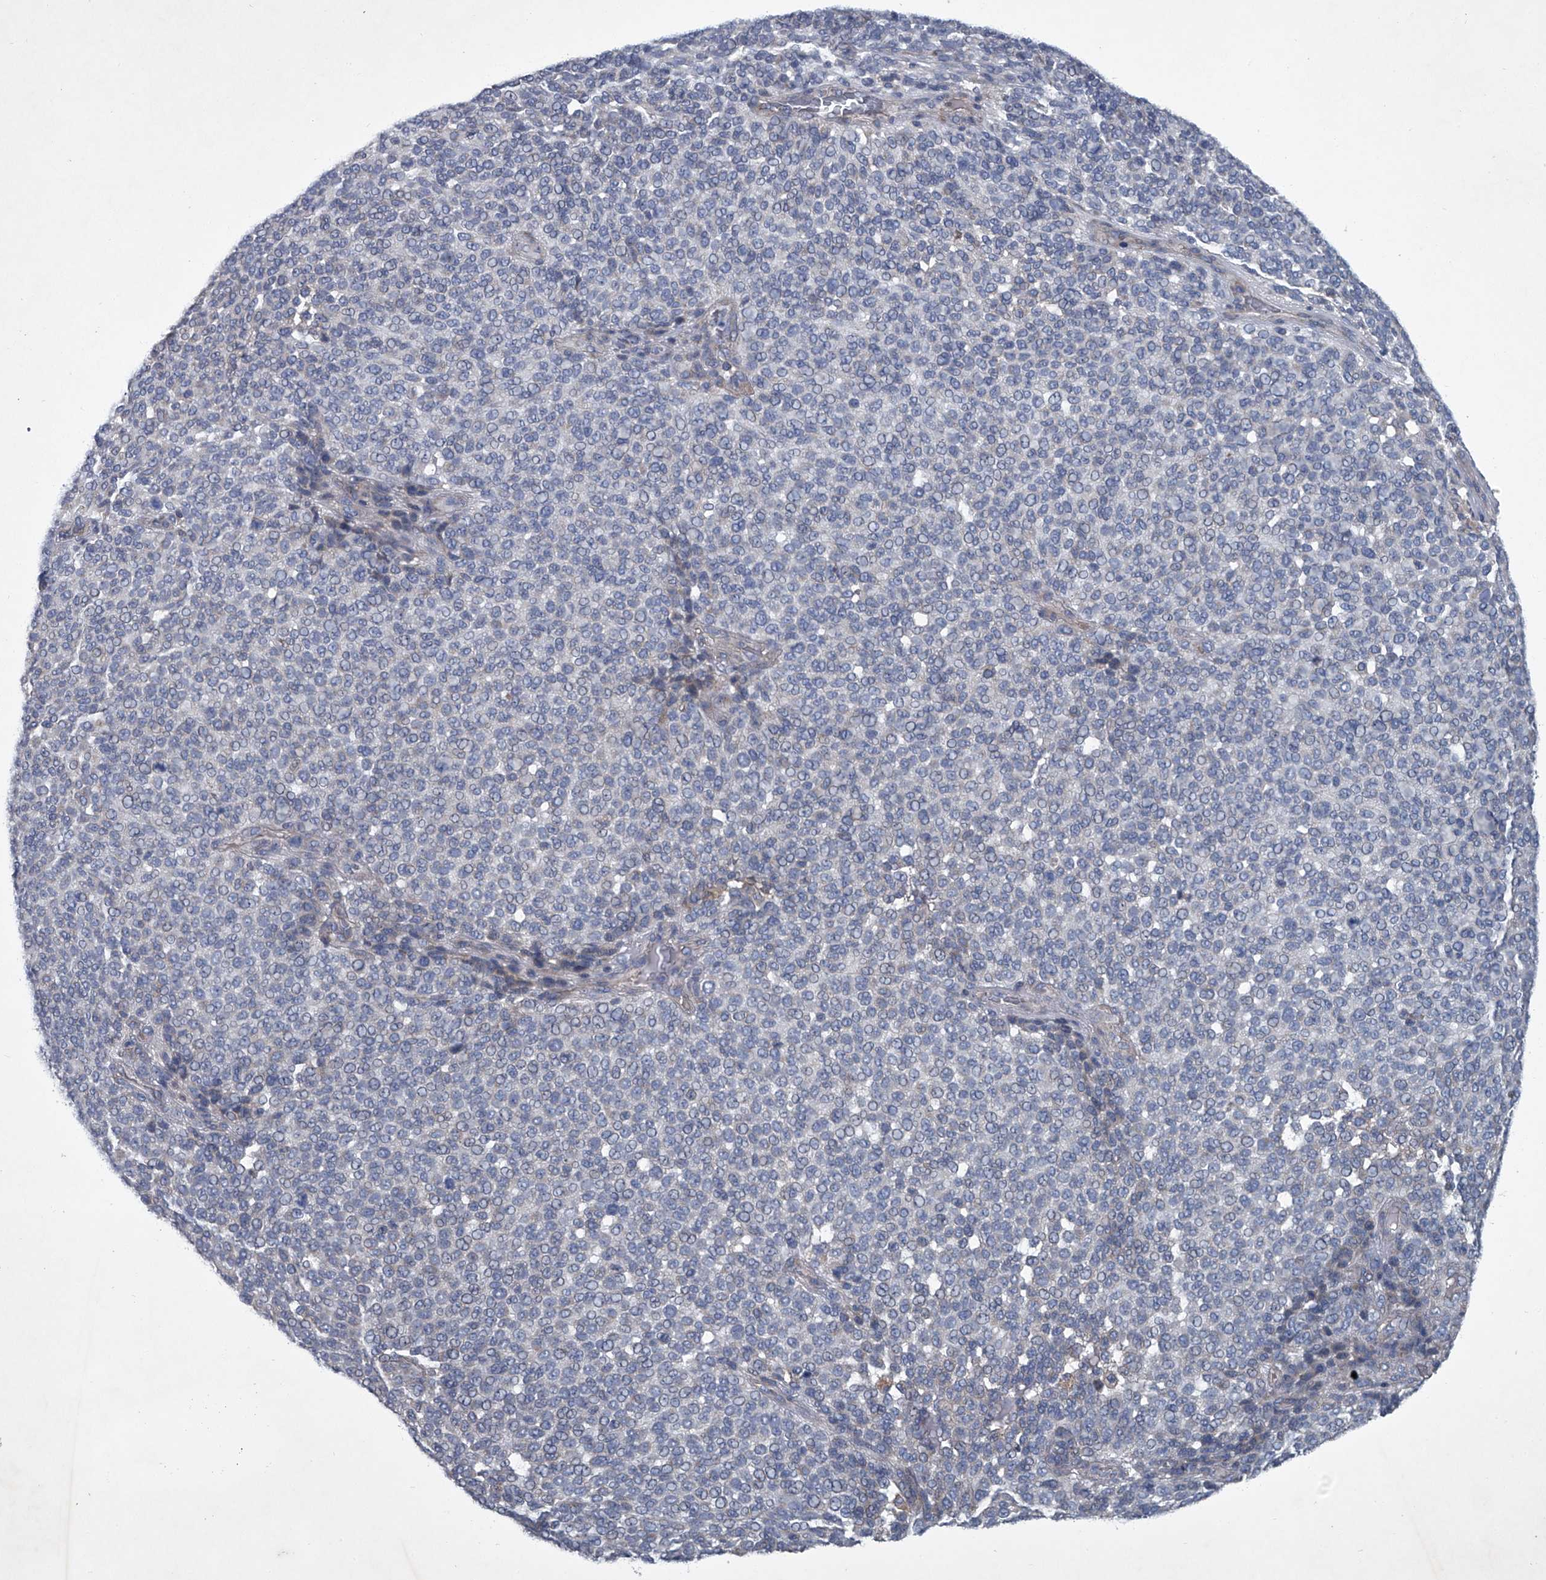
{"staining": {"intensity": "negative", "quantity": "none", "location": "none"}, "tissue": "melanoma", "cell_type": "Tumor cells", "image_type": "cancer", "snomed": [{"axis": "morphology", "description": "Malignant melanoma, NOS"}, {"axis": "topography", "description": "Skin"}], "caption": "DAB immunohistochemical staining of malignant melanoma displays no significant staining in tumor cells.", "gene": "ABCG1", "patient": {"sex": "male", "age": 49}}